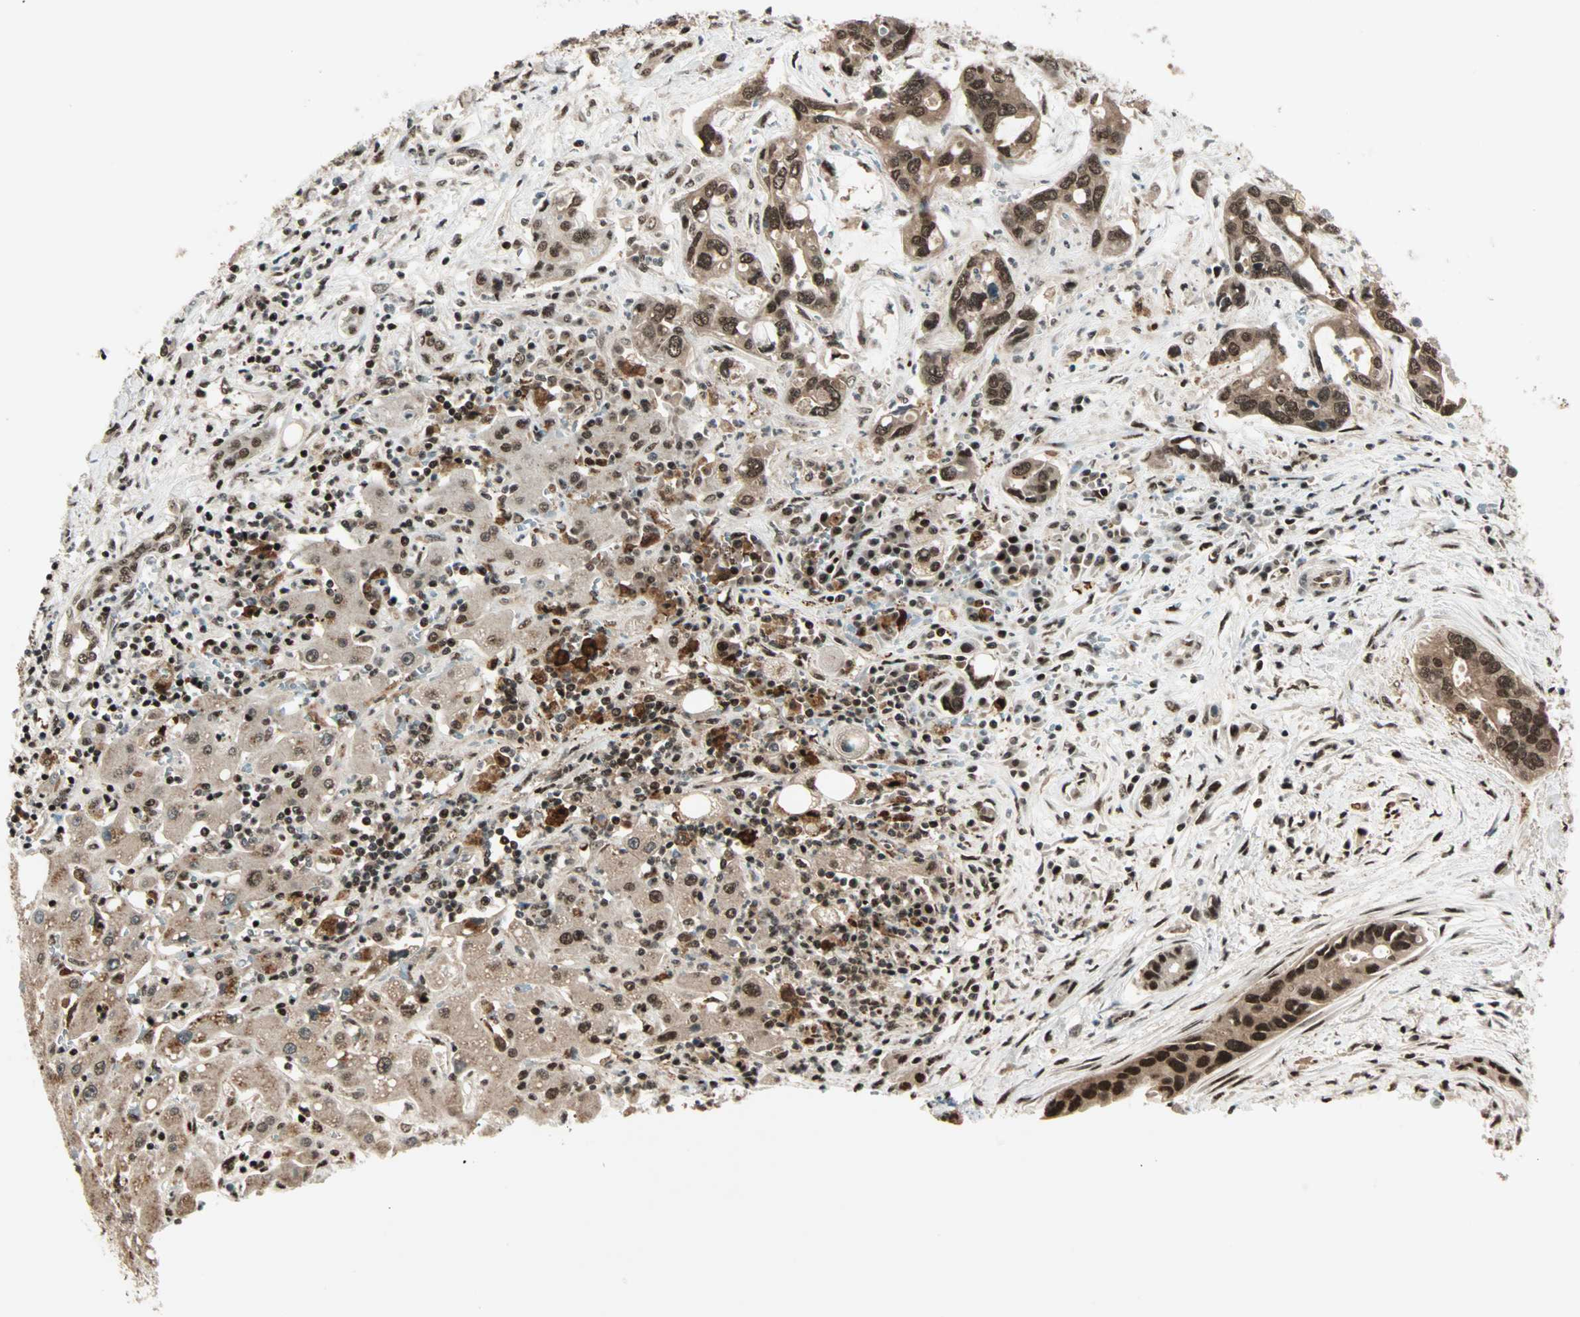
{"staining": {"intensity": "strong", "quantity": ">75%", "location": "cytoplasmic/membranous,nuclear"}, "tissue": "liver cancer", "cell_type": "Tumor cells", "image_type": "cancer", "snomed": [{"axis": "morphology", "description": "Cholangiocarcinoma"}, {"axis": "topography", "description": "Liver"}], "caption": "Liver cancer (cholangiocarcinoma) tissue exhibits strong cytoplasmic/membranous and nuclear positivity in about >75% of tumor cells", "gene": "ZNF44", "patient": {"sex": "female", "age": 65}}